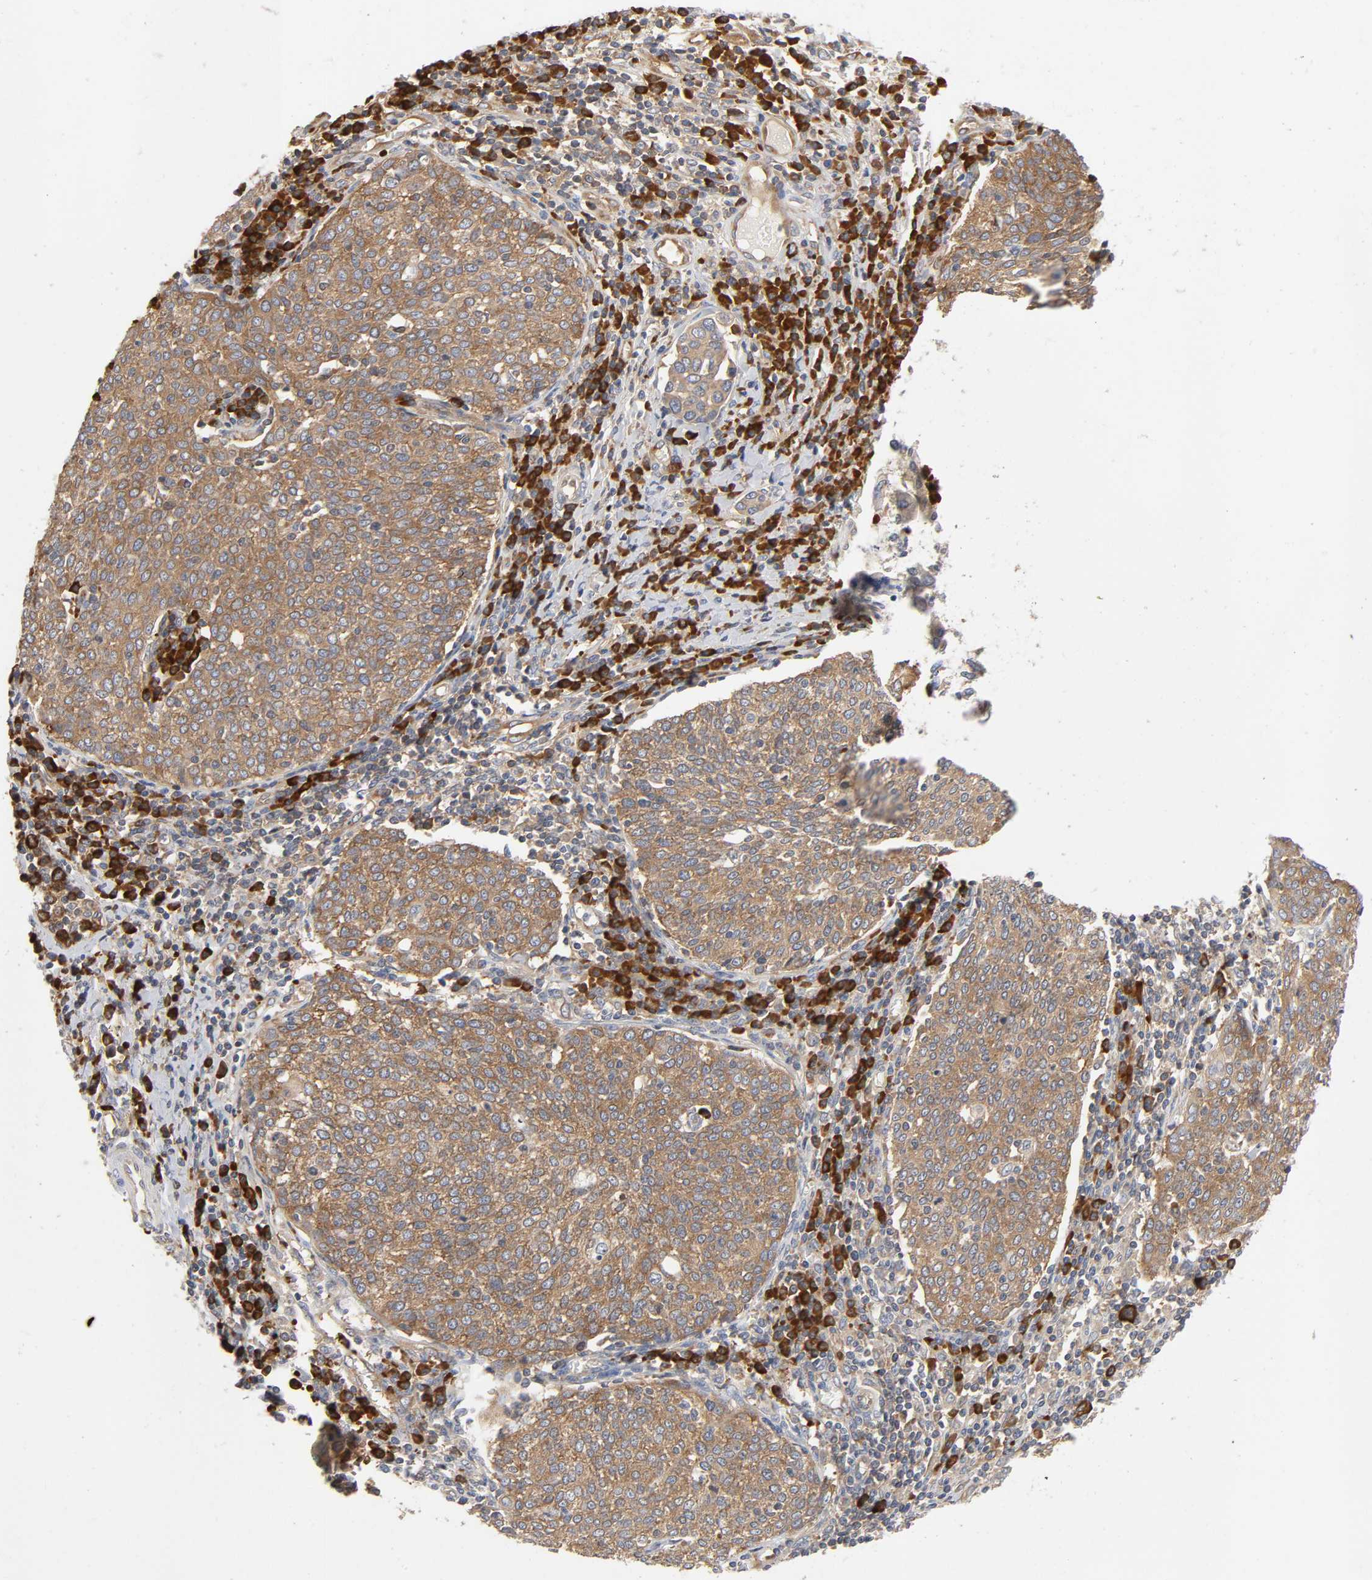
{"staining": {"intensity": "moderate", "quantity": ">75%", "location": "cytoplasmic/membranous"}, "tissue": "cervical cancer", "cell_type": "Tumor cells", "image_type": "cancer", "snomed": [{"axis": "morphology", "description": "Squamous cell carcinoma, NOS"}, {"axis": "topography", "description": "Cervix"}], "caption": "Immunohistochemical staining of human squamous cell carcinoma (cervical) demonstrates medium levels of moderate cytoplasmic/membranous expression in about >75% of tumor cells.", "gene": "SCHIP1", "patient": {"sex": "female", "age": 40}}